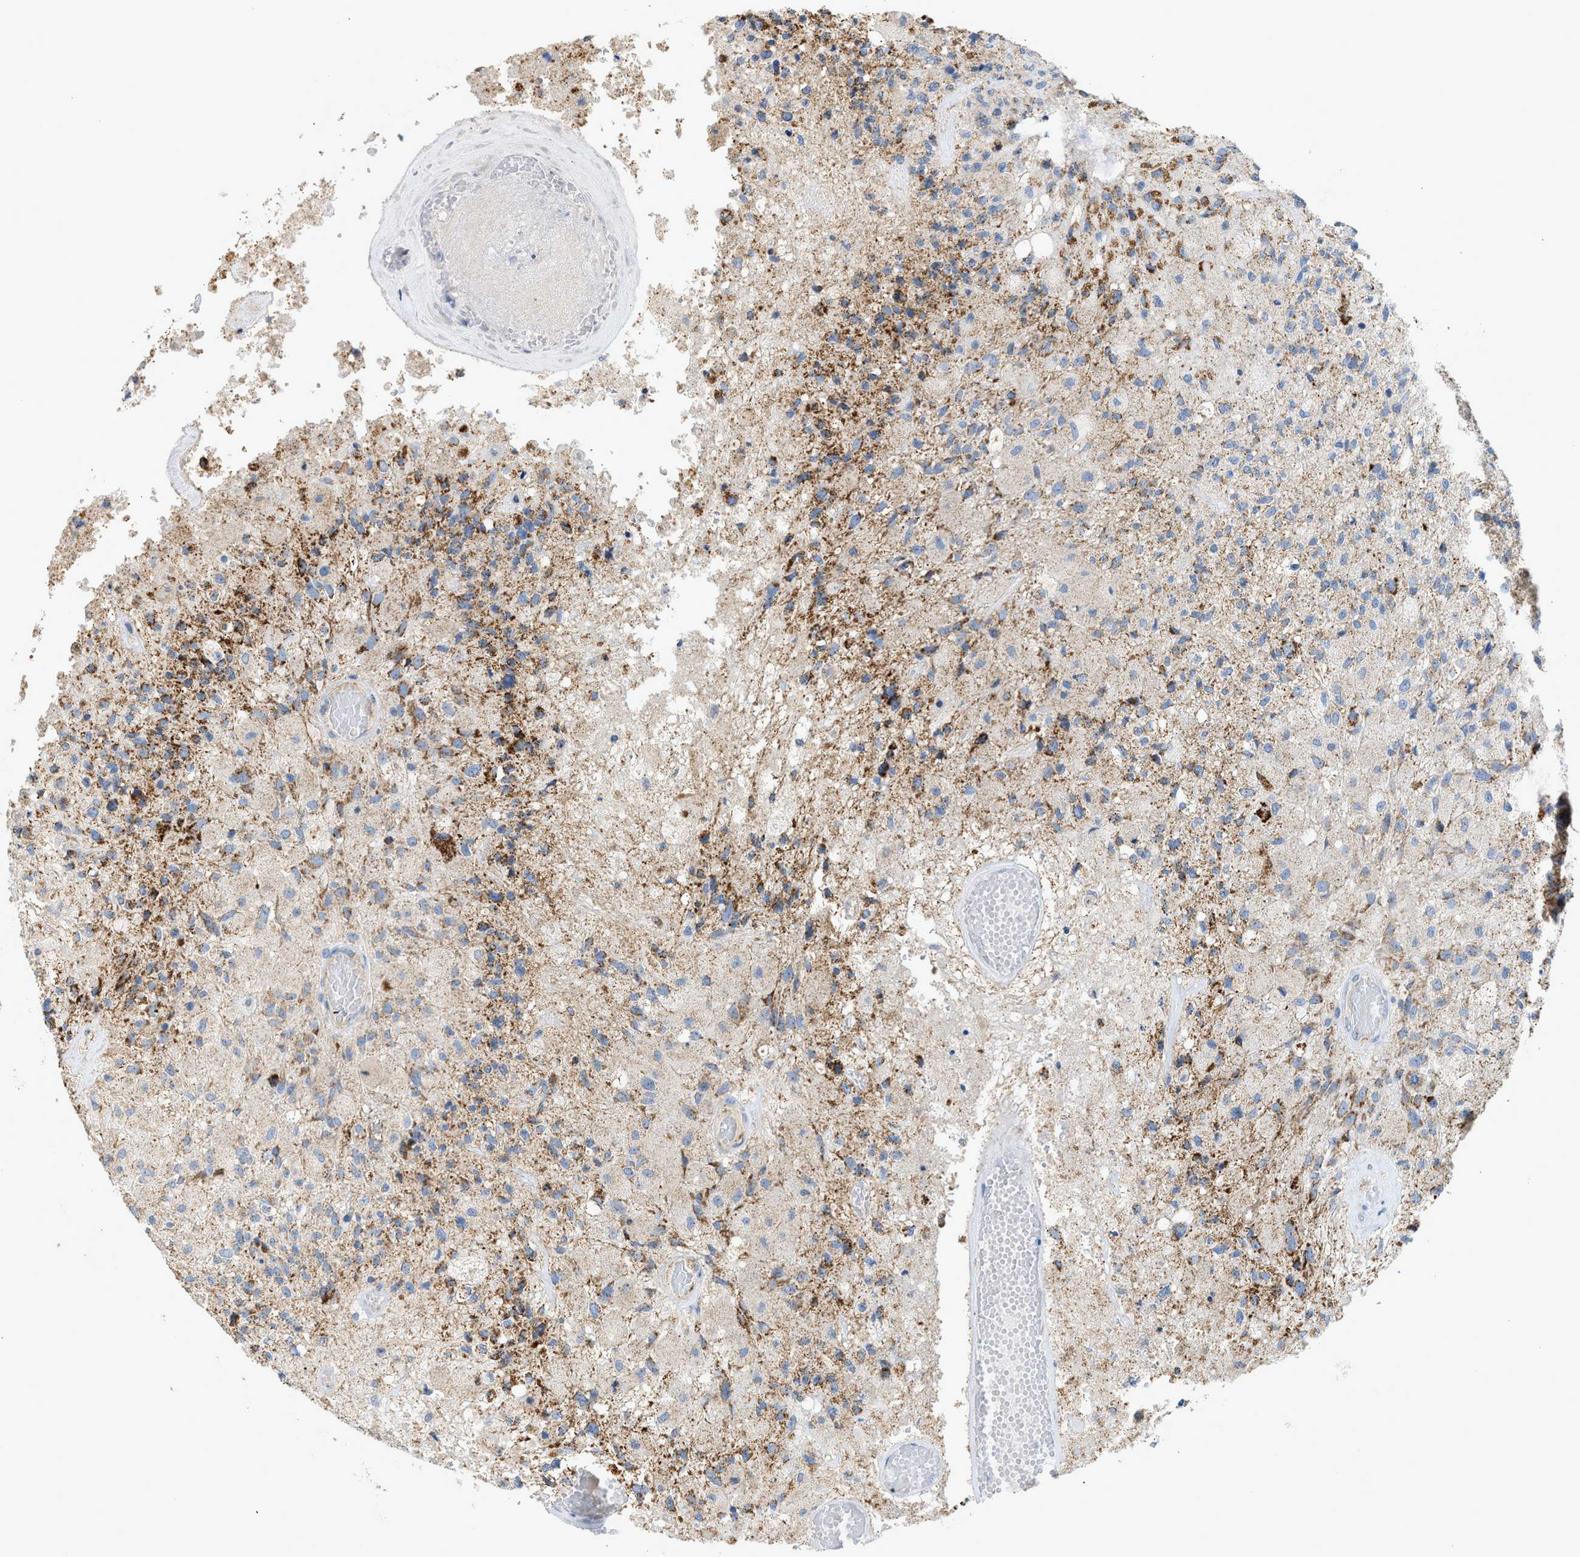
{"staining": {"intensity": "moderate", "quantity": "25%-75%", "location": "cytoplasmic/membranous"}, "tissue": "glioma", "cell_type": "Tumor cells", "image_type": "cancer", "snomed": [{"axis": "morphology", "description": "Normal tissue, NOS"}, {"axis": "morphology", "description": "Glioma, malignant, High grade"}, {"axis": "topography", "description": "Cerebral cortex"}], "caption": "The immunohistochemical stain labels moderate cytoplasmic/membranous expression in tumor cells of high-grade glioma (malignant) tissue. (Brightfield microscopy of DAB IHC at high magnification).", "gene": "GOT2", "patient": {"sex": "male", "age": 77}}